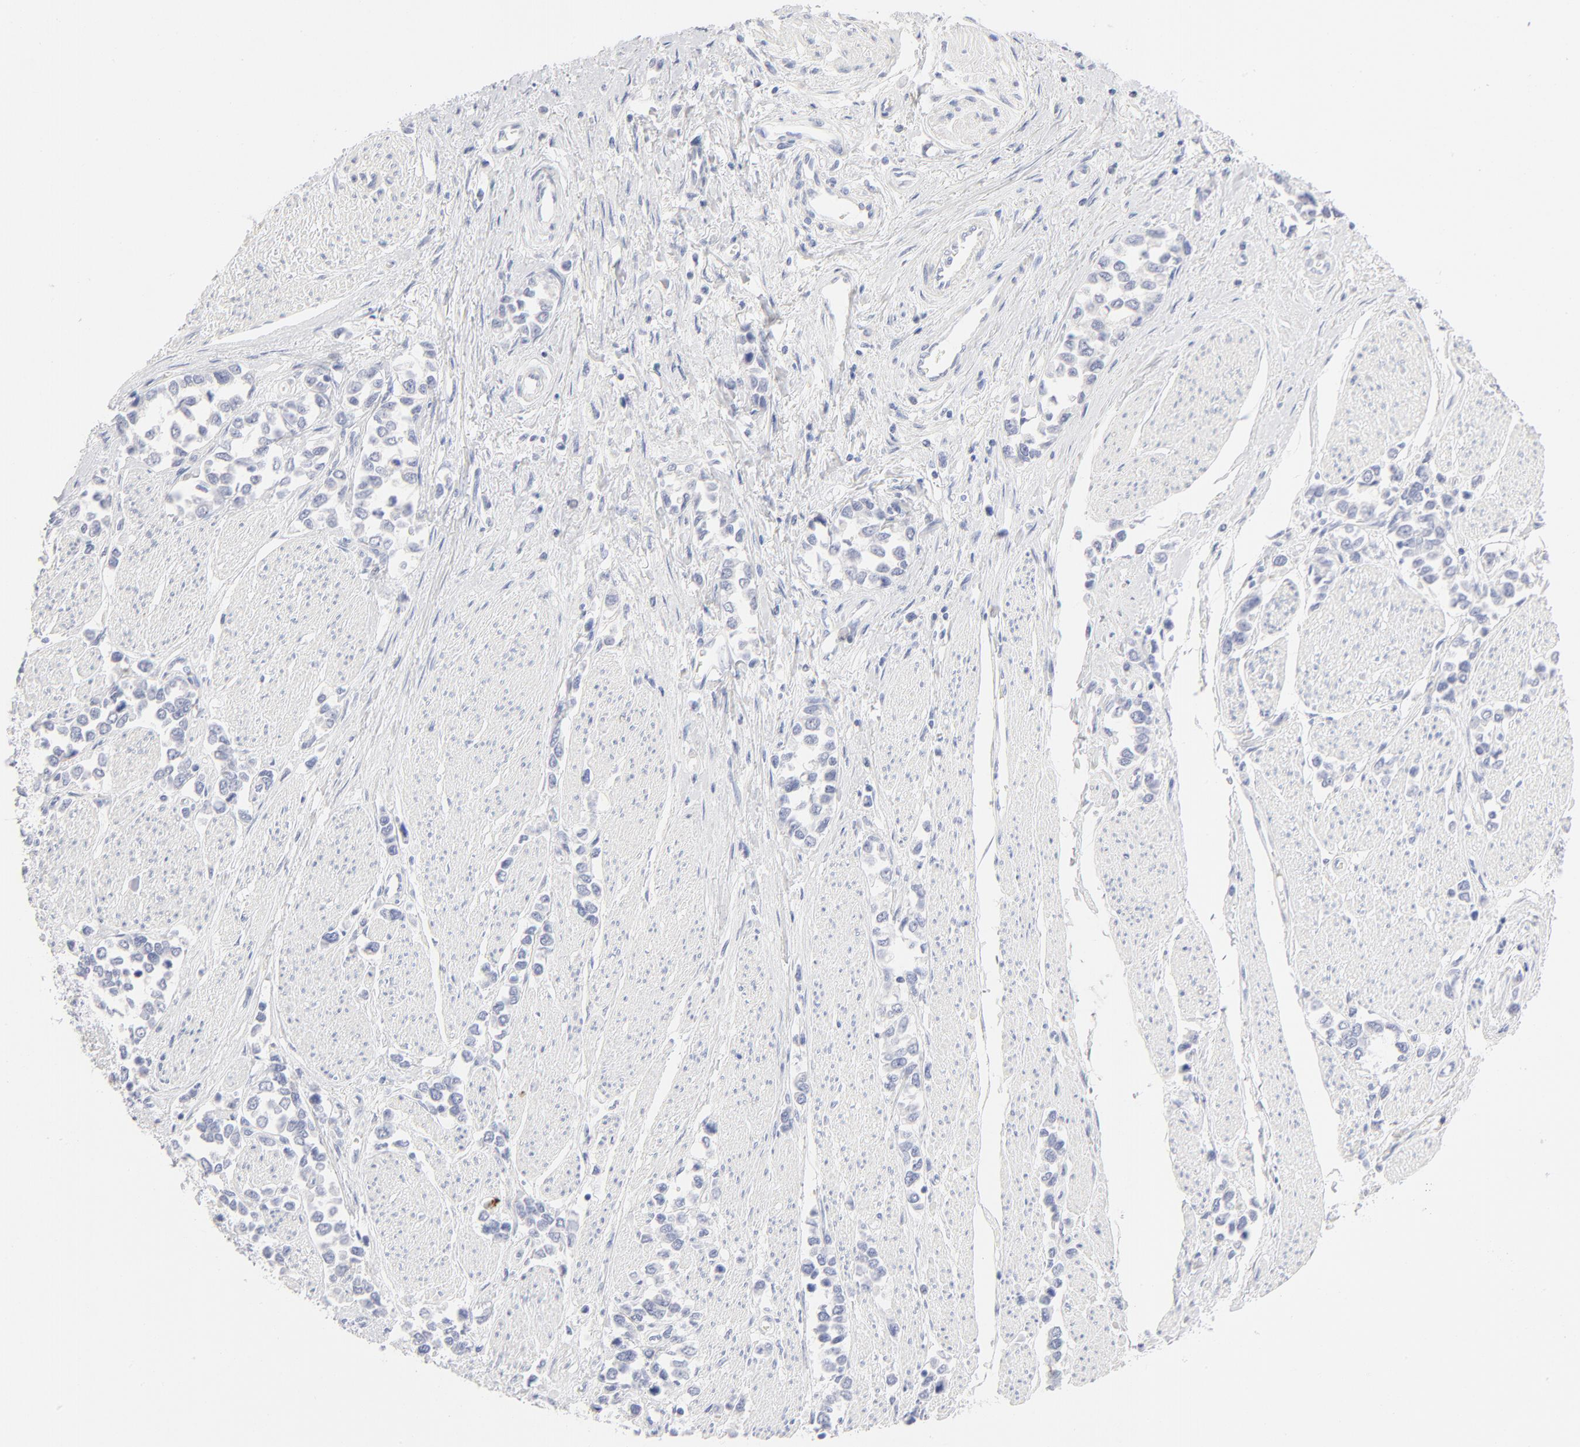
{"staining": {"intensity": "negative", "quantity": "none", "location": "none"}, "tissue": "stomach cancer", "cell_type": "Tumor cells", "image_type": "cancer", "snomed": [{"axis": "morphology", "description": "Adenocarcinoma, NOS"}, {"axis": "topography", "description": "Stomach, upper"}], "caption": "A micrograph of human stomach cancer is negative for staining in tumor cells. (DAB IHC, high magnification).", "gene": "ONECUT1", "patient": {"sex": "male", "age": 76}}